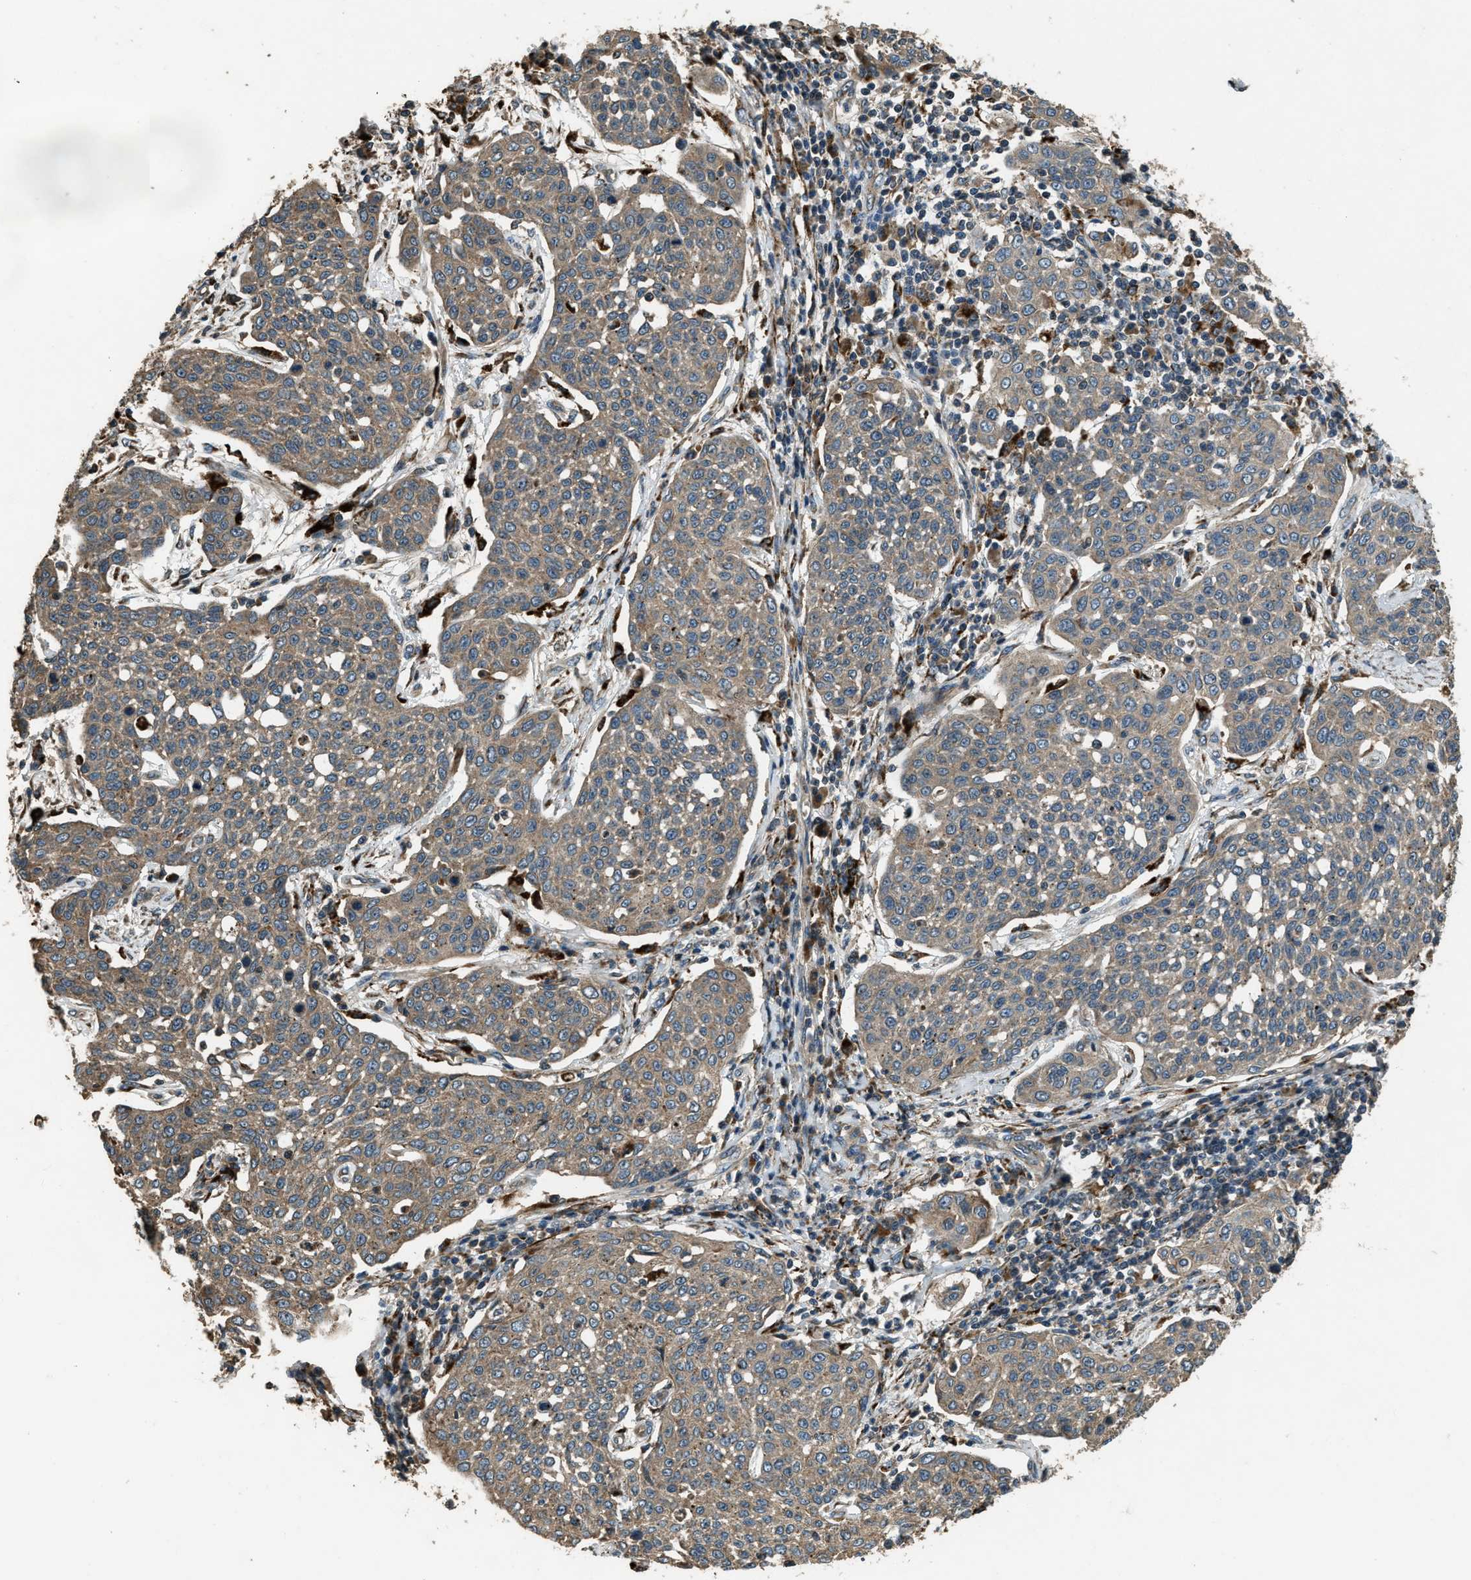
{"staining": {"intensity": "weak", "quantity": ">75%", "location": "cytoplasmic/membranous"}, "tissue": "cervical cancer", "cell_type": "Tumor cells", "image_type": "cancer", "snomed": [{"axis": "morphology", "description": "Squamous cell carcinoma, NOS"}, {"axis": "topography", "description": "Cervix"}], "caption": "Human squamous cell carcinoma (cervical) stained with a brown dye reveals weak cytoplasmic/membranous positive staining in approximately >75% of tumor cells.", "gene": "GGH", "patient": {"sex": "female", "age": 34}}